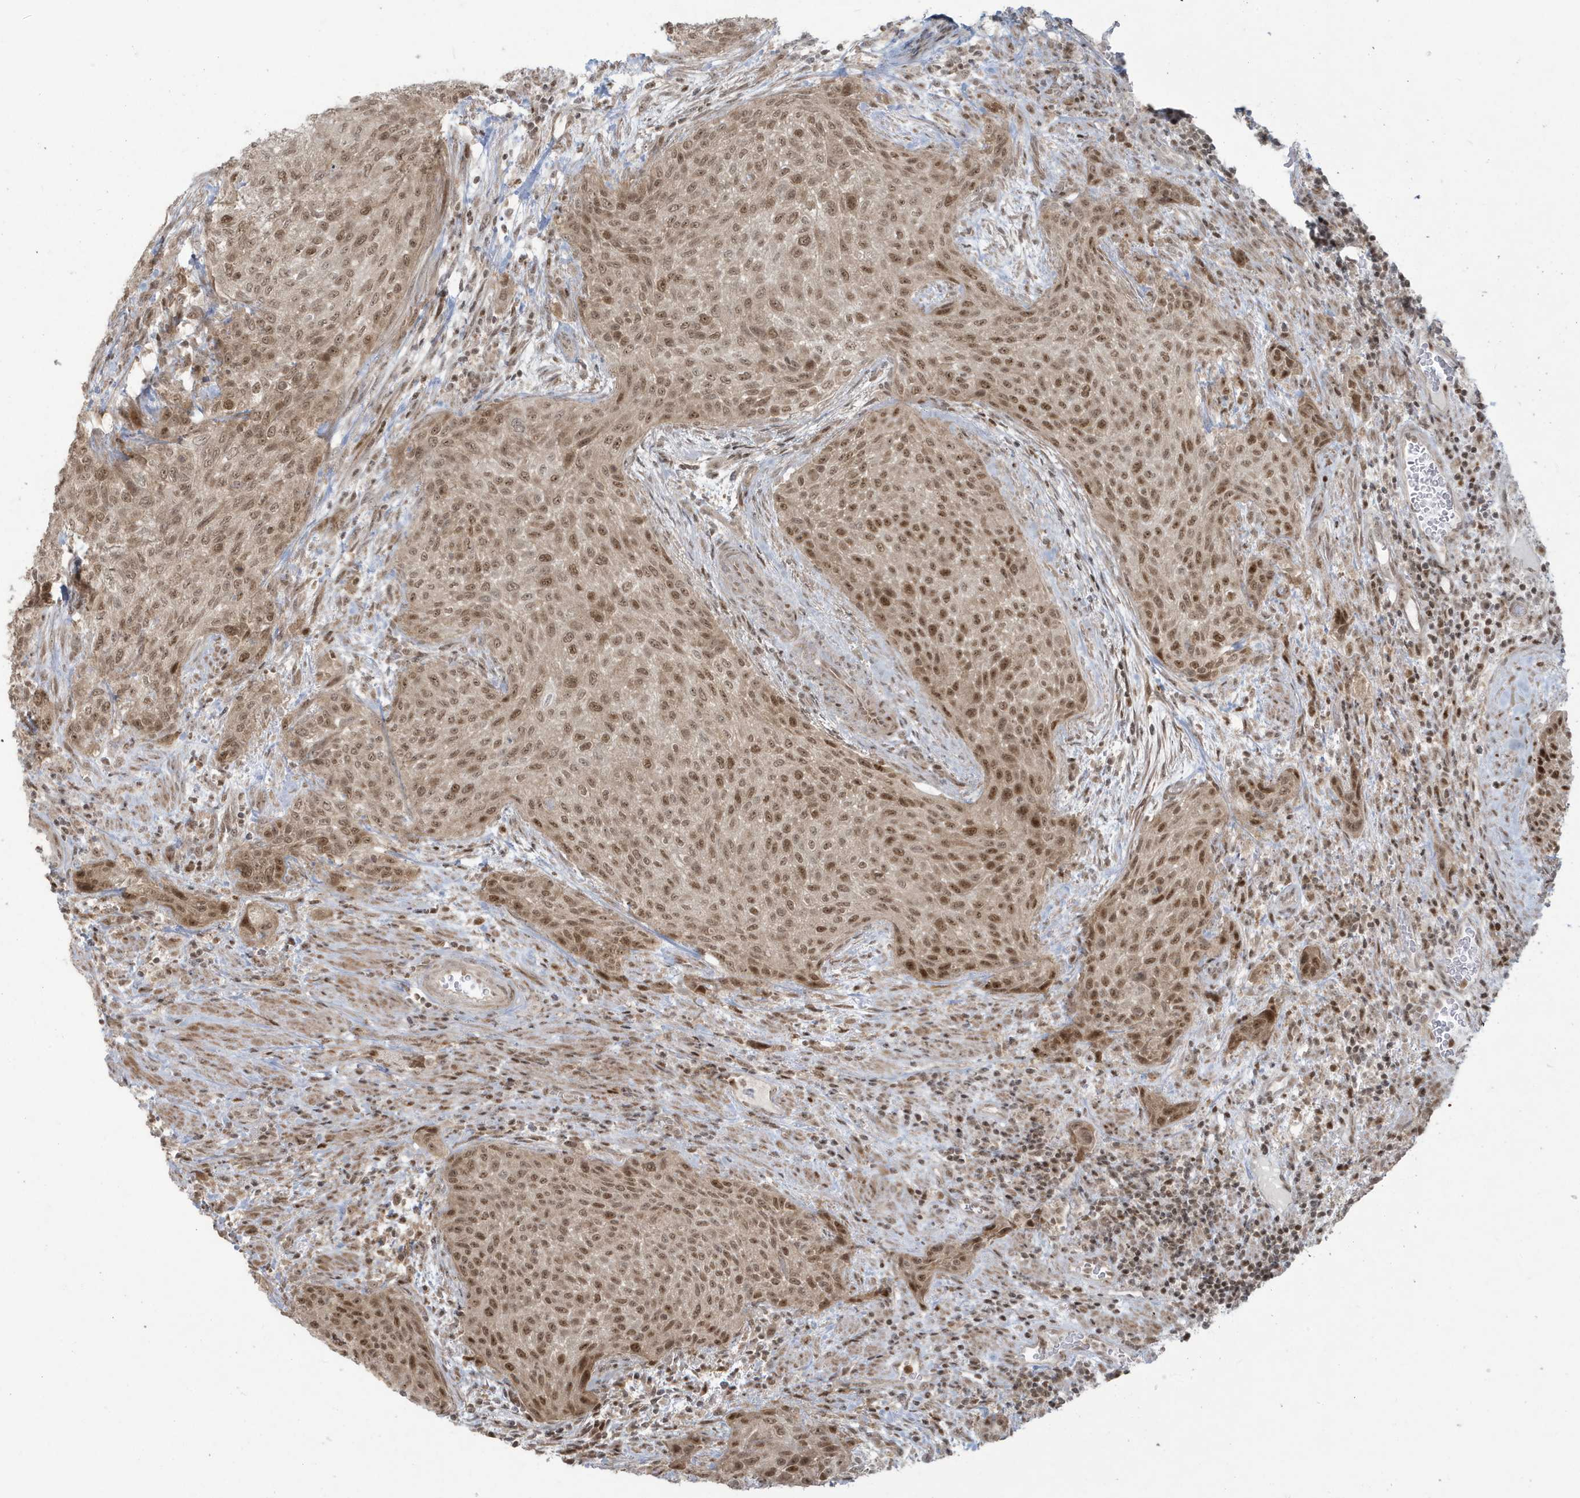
{"staining": {"intensity": "moderate", "quantity": ">75%", "location": "nuclear"}, "tissue": "urothelial cancer", "cell_type": "Tumor cells", "image_type": "cancer", "snomed": [{"axis": "morphology", "description": "Urothelial carcinoma, High grade"}, {"axis": "topography", "description": "Urinary bladder"}], "caption": "About >75% of tumor cells in urothelial cancer exhibit moderate nuclear protein staining as visualized by brown immunohistochemical staining.", "gene": "C1orf52", "patient": {"sex": "male", "age": 35}}